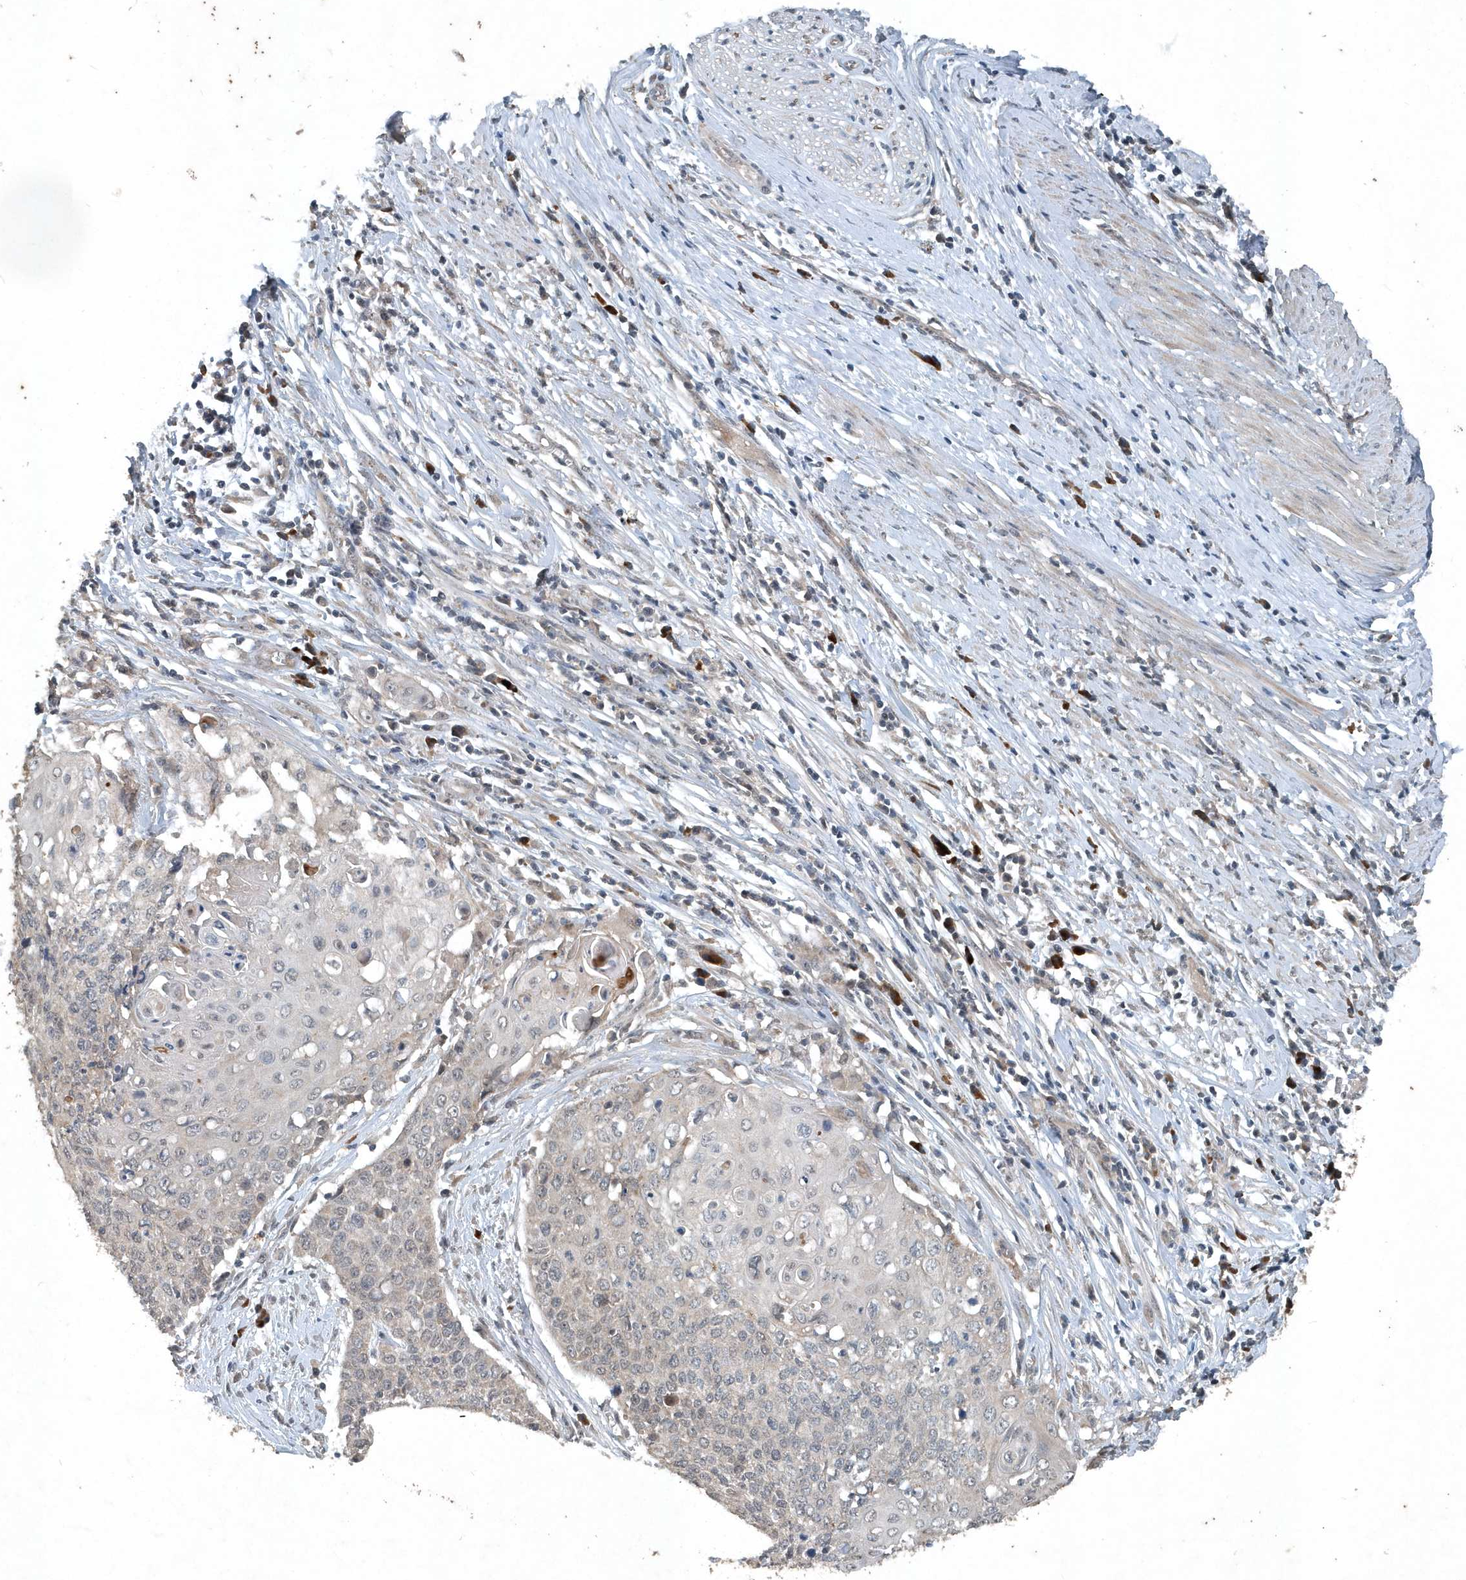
{"staining": {"intensity": "negative", "quantity": "none", "location": "none"}, "tissue": "cervical cancer", "cell_type": "Tumor cells", "image_type": "cancer", "snomed": [{"axis": "morphology", "description": "Squamous cell carcinoma, NOS"}, {"axis": "topography", "description": "Cervix"}], "caption": "This is a micrograph of IHC staining of cervical squamous cell carcinoma, which shows no expression in tumor cells.", "gene": "SCFD2", "patient": {"sex": "female", "age": 39}}